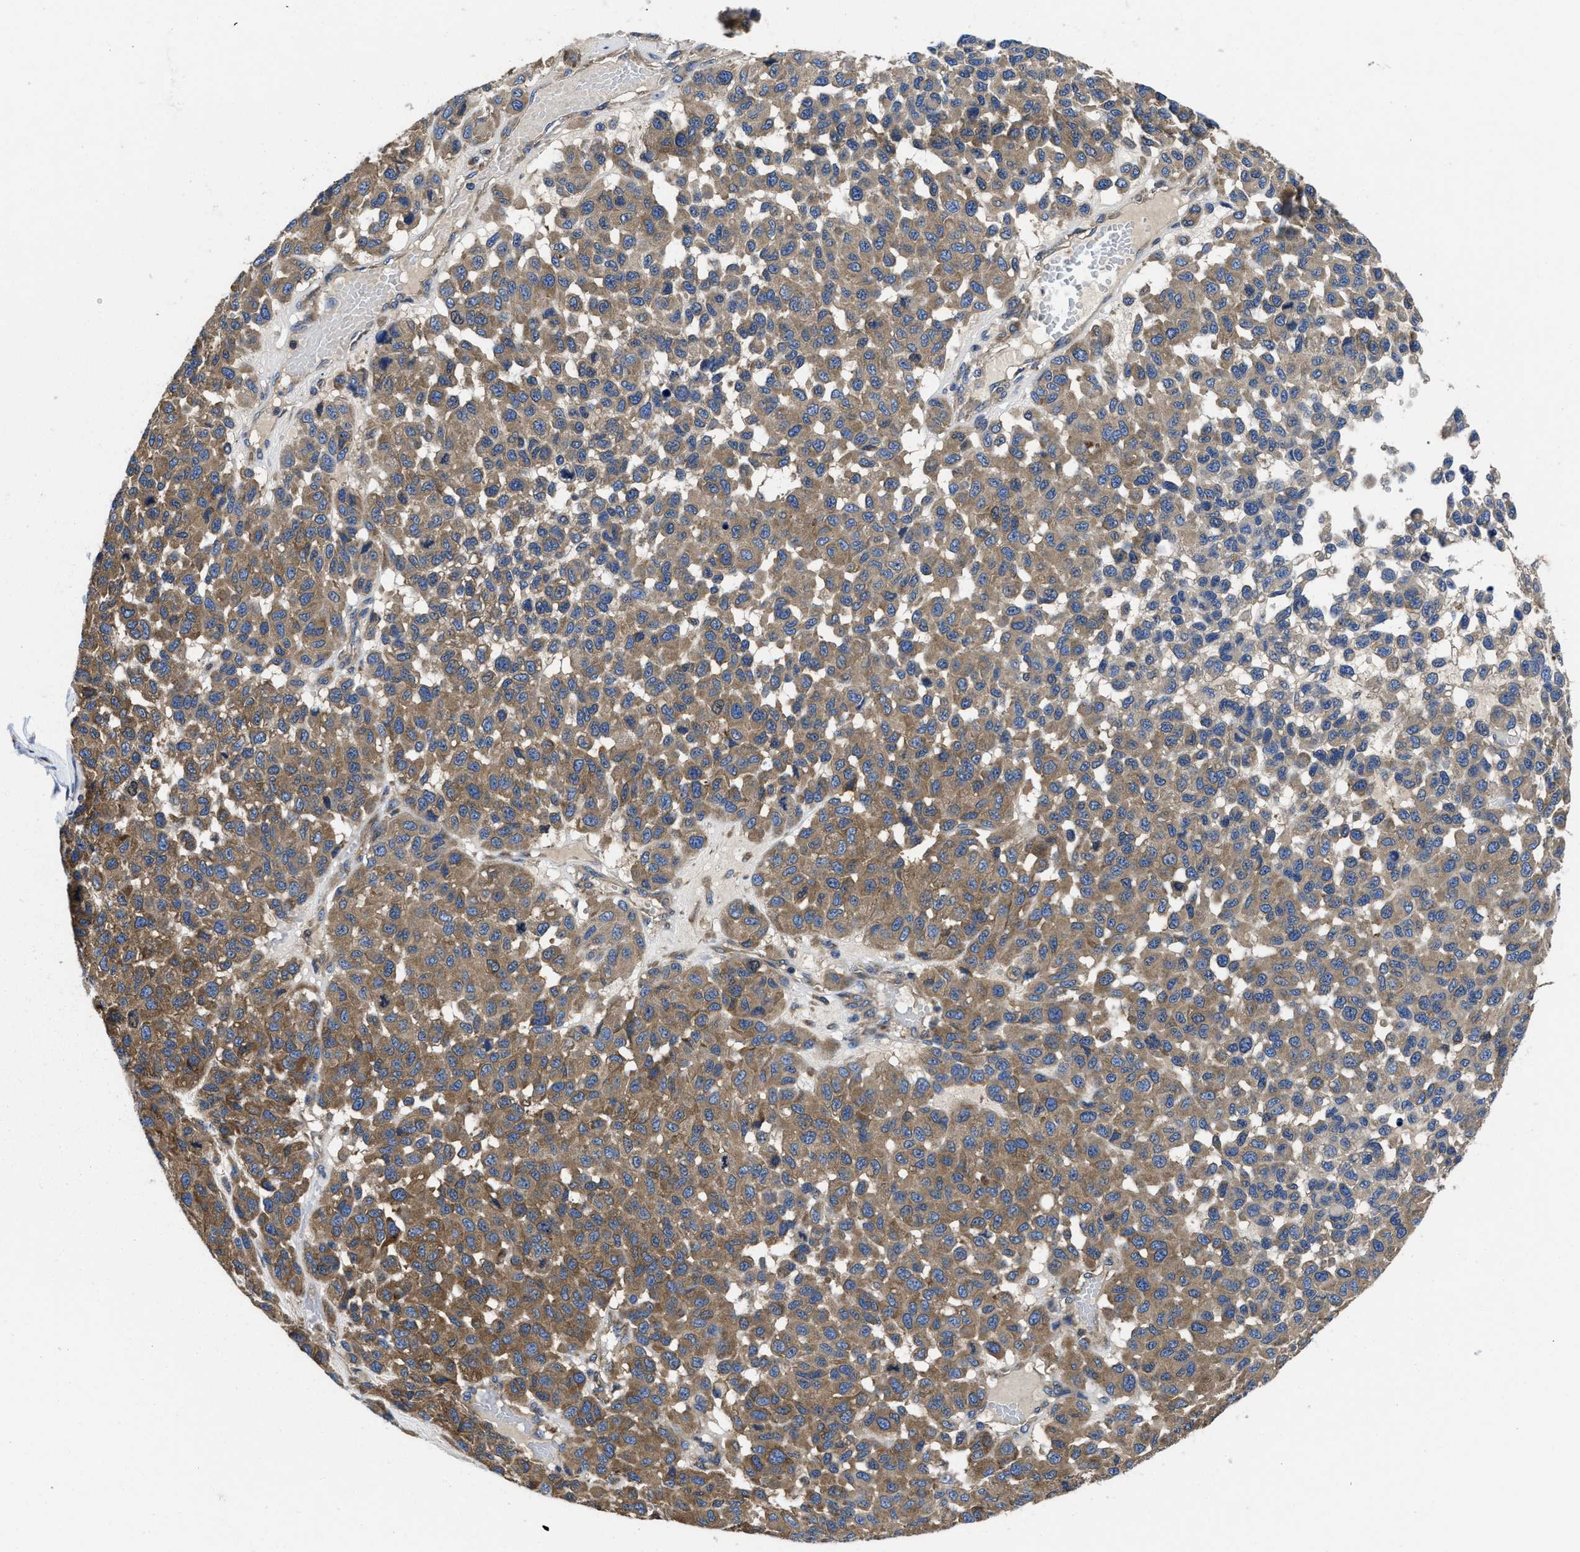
{"staining": {"intensity": "moderate", "quantity": ">75%", "location": "cytoplasmic/membranous"}, "tissue": "melanoma", "cell_type": "Tumor cells", "image_type": "cancer", "snomed": [{"axis": "morphology", "description": "Malignant melanoma, NOS"}, {"axis": "topography", "description": "Skin"}], "caption": "Immunohistochemistry (IHC) of malignant melanoma shows medium levels of moderate cytoplasmic/membranous expression in about >75% of tumor cells.", "gene": "YARS1", "patient": {"sex": "male", "age": 62}}